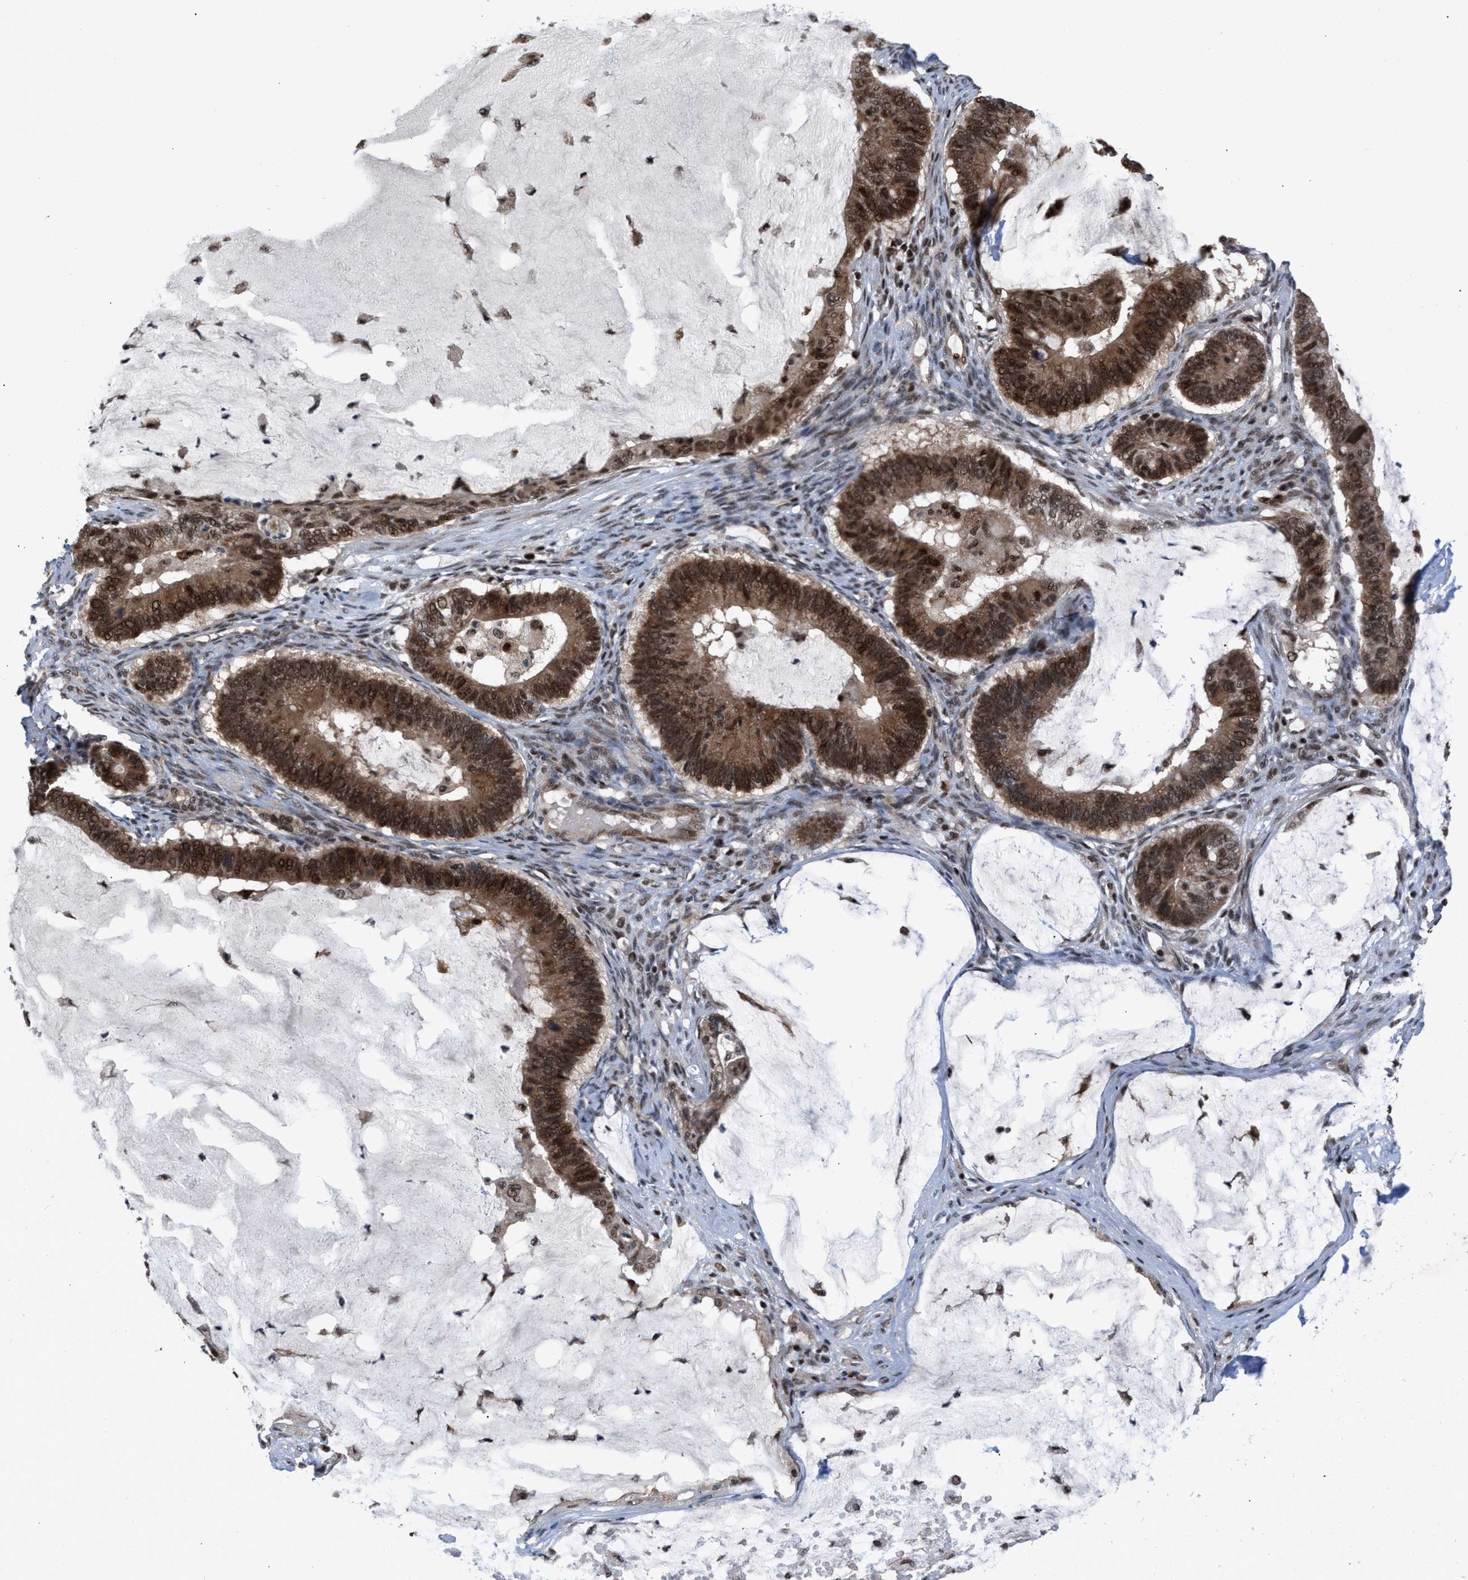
{"staining": {"intensity": "moderate", "quantity": ">75%", "location": "cytoplasmic/membranous,nuclear"}, "tissue": "ovarian cancer", "cell_type": "Tumor cells", "image_type": "cancer", "snomed": [{"axis": "morphology", "description": "Cystadenocarcinoma, mucinous, NOS"}, {"axis": "topography", "description": "Ovary"}], "caption": "Protein analysis of ovarian cancer (mucinous cystadenocarcinoma) tissue reveals moderate cytoplasmic/membranous and nuclear expression in about >75% of tumor cells.", "gene": "C9orf78", "patient": {"sex": "female", "age": 61}}